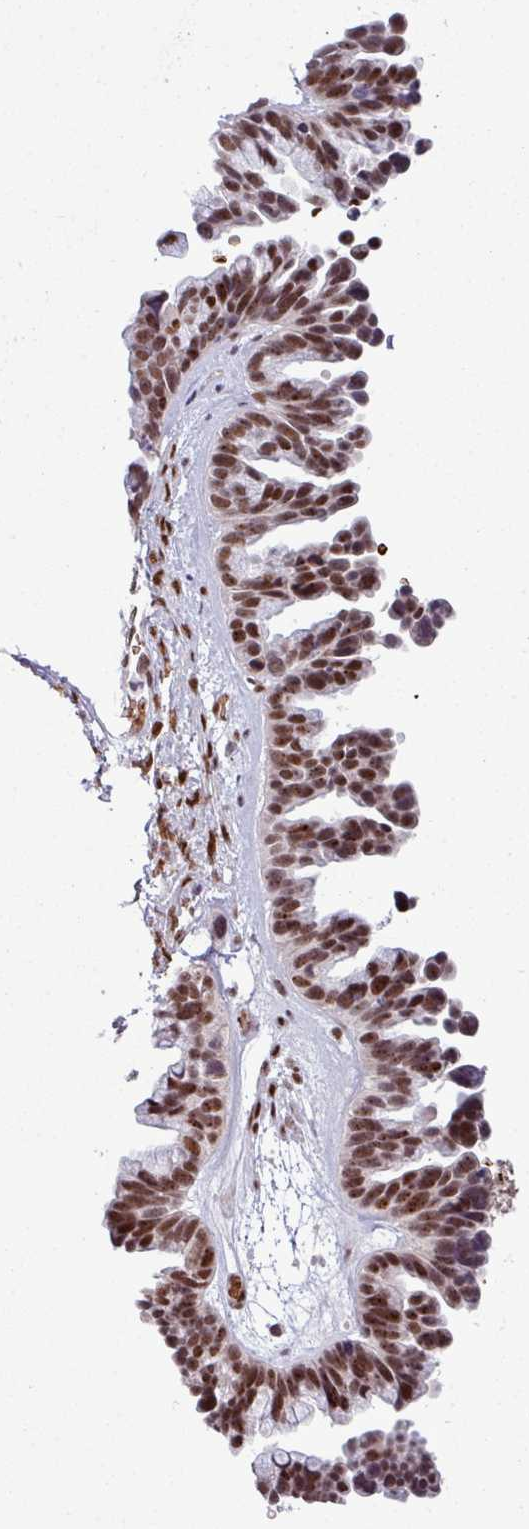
{"staining": {"intensity": "strong", "quantity": ">75%", "location": "nuclear"}, "tissue": "ovarian cancer", "cell_type": "Tumor cells", "image_type": "cancer", "snomed": [{"axis": "morphology", "description": "Cystadenocarcinoma, serous, NOS"}, {"axis": "topography", "description": "Ovary"}], "caption": "Strong nuclear staining is seen in about >75% of tumor cells in ovarian cancer (serous cystadenocarcinoma). The protein is stained brown, and the nuclei are stained in blue (DAB IHC with brightfield microscopy, high magnification).", "gene": "PRDM5", "patient": {"sex": "female", "age": 56}}